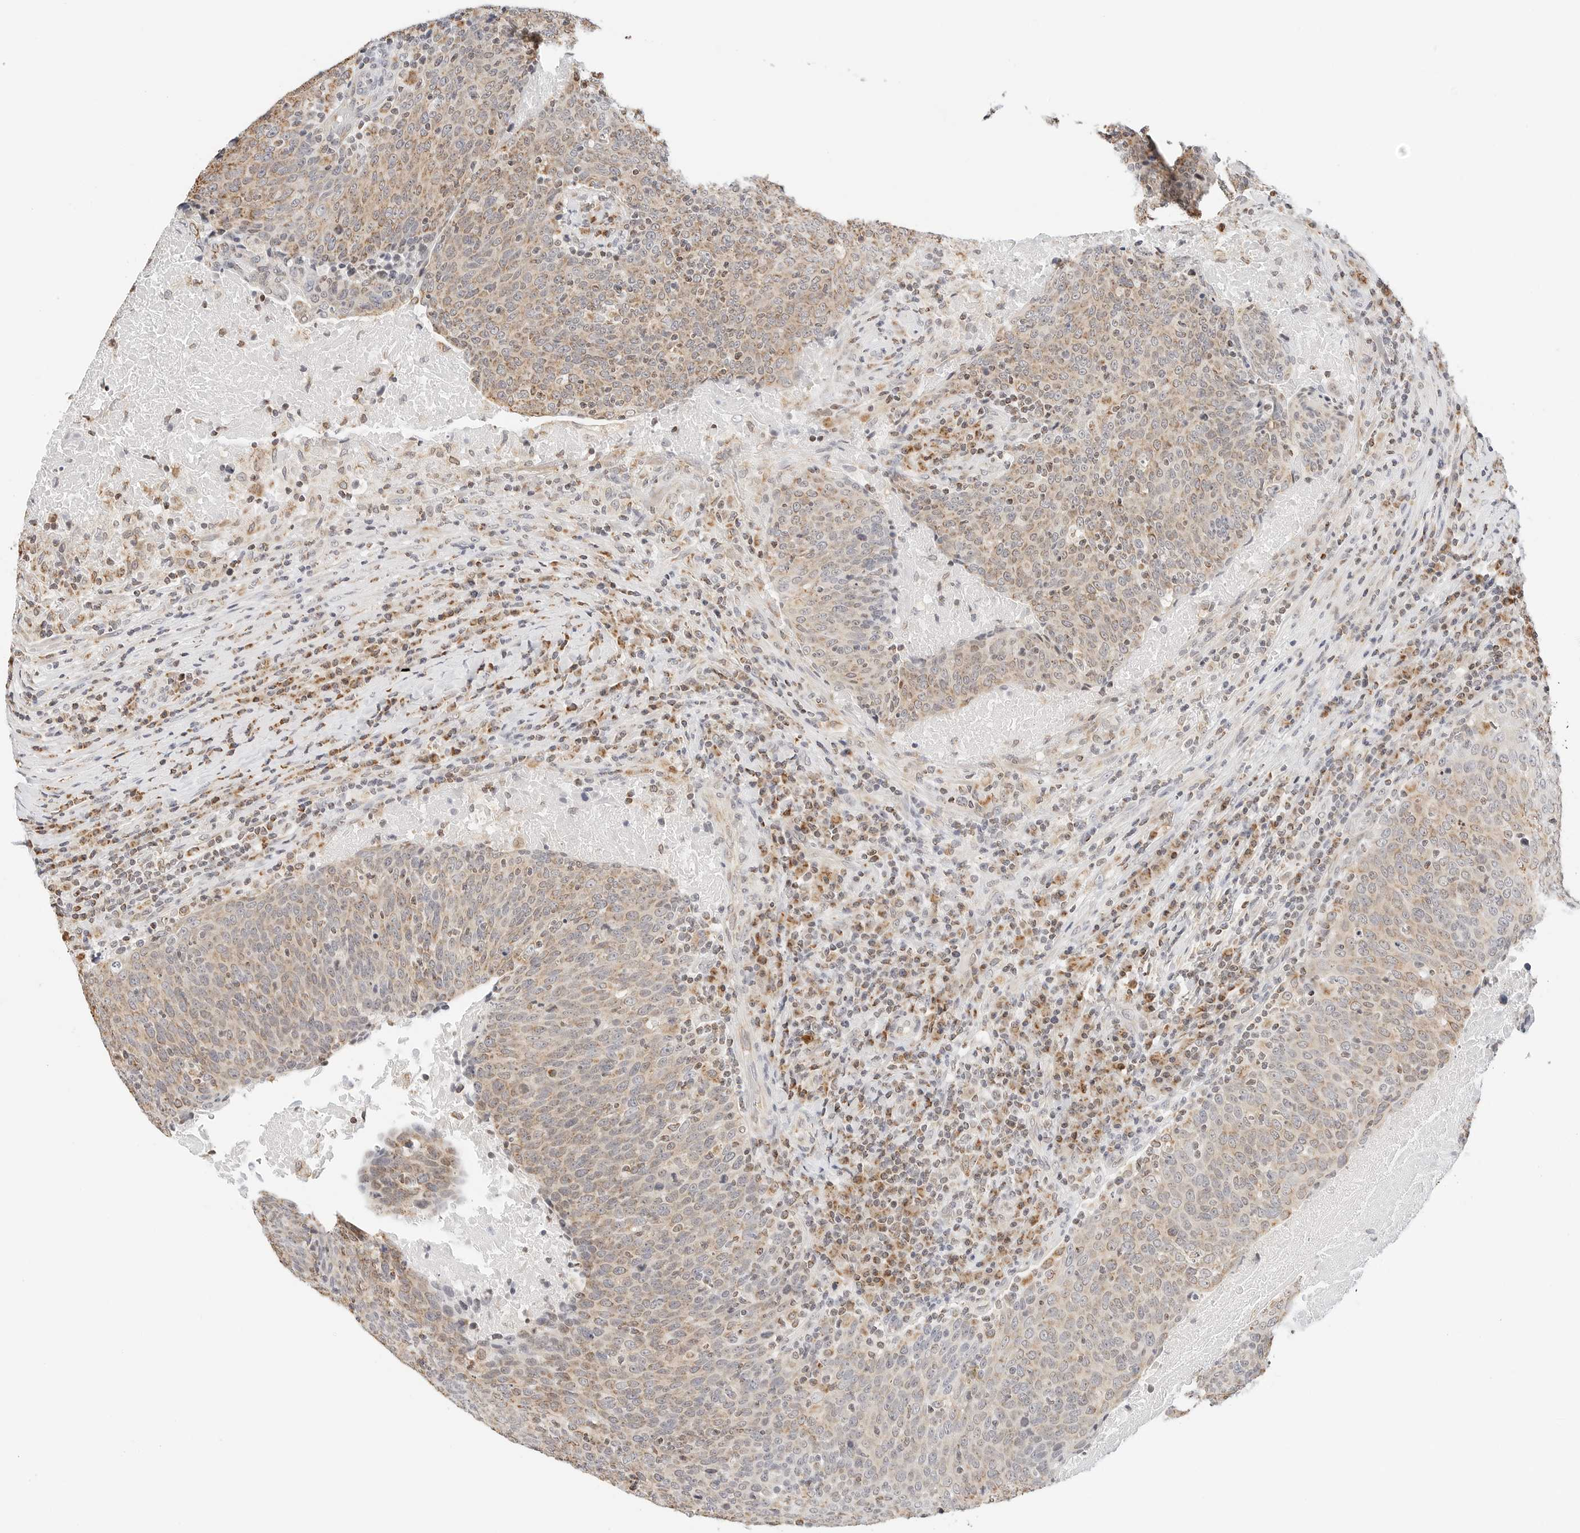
{"staining": {"intensity": "weak", "quantity": ">75%", "location": "cytoplasmic/membranous"}, "tissue": "head and neck cancer", "cell_type": "Tumor cells", "image_type": "cancer", "snomed": [{"axis": "morphology", "description": "Squamous cell carcinoma, NOS"}, {"axis": "morphology", "description": "Squamous cell carcinoma, metastatic, NOS"}, {"axis": "topography", "description": "Lymph node"}, {"axis": "topography", "description": "Head-Neck"}], "caption": "Immunohistochemistry (IHC) of human head and neck cancer exhibits low levels of weak cytoplasmic/membranous staining in approximately >75% of tumor cells. Immunohistochemistry (IHC) stains the protein in brown and the nuclei are stained blue.", "gene": "ATL1", "patient": {"sex": "male", "age": 62}}